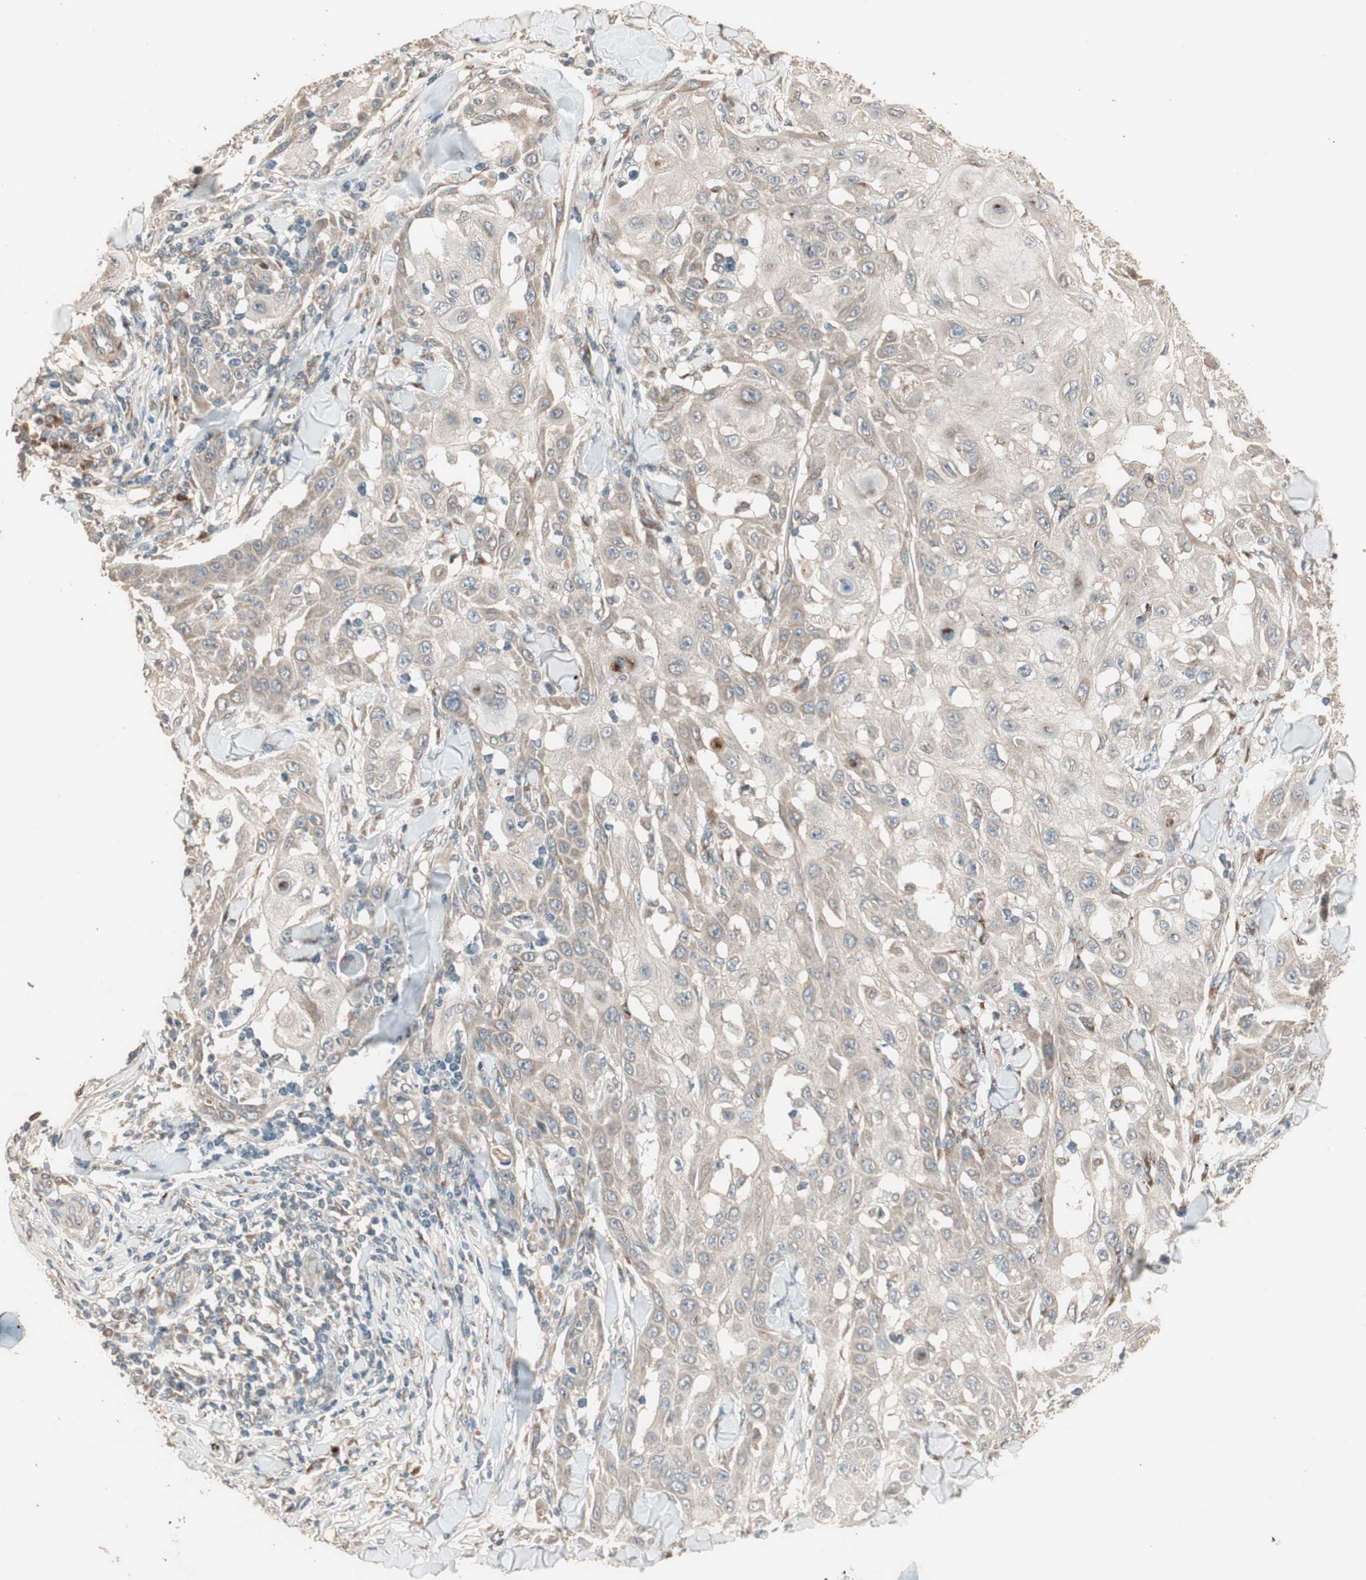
{"staining": {"intensity": "moderate", "quantity": ">75%", "location": "cytoplasmic/membranous"}, "tissue": "skin cancer", "cell_type": "Tumor cells", "image_type": "cancer", "snomed": [{"axis": "morphology", "description": "Squamous cell carcinoma, NOS"}, {"axis": "topography", "description": "Skin"}], "caption": "Approximately >75% of tumor cells in human skin squamous cell carcinoma demonstrate moderate cytoplasmic/membranous protein positivity as visualized by brown immunohistochemical staining.", "gene": "RARRES1", "patient": {"sex": "male", "age": 24}}